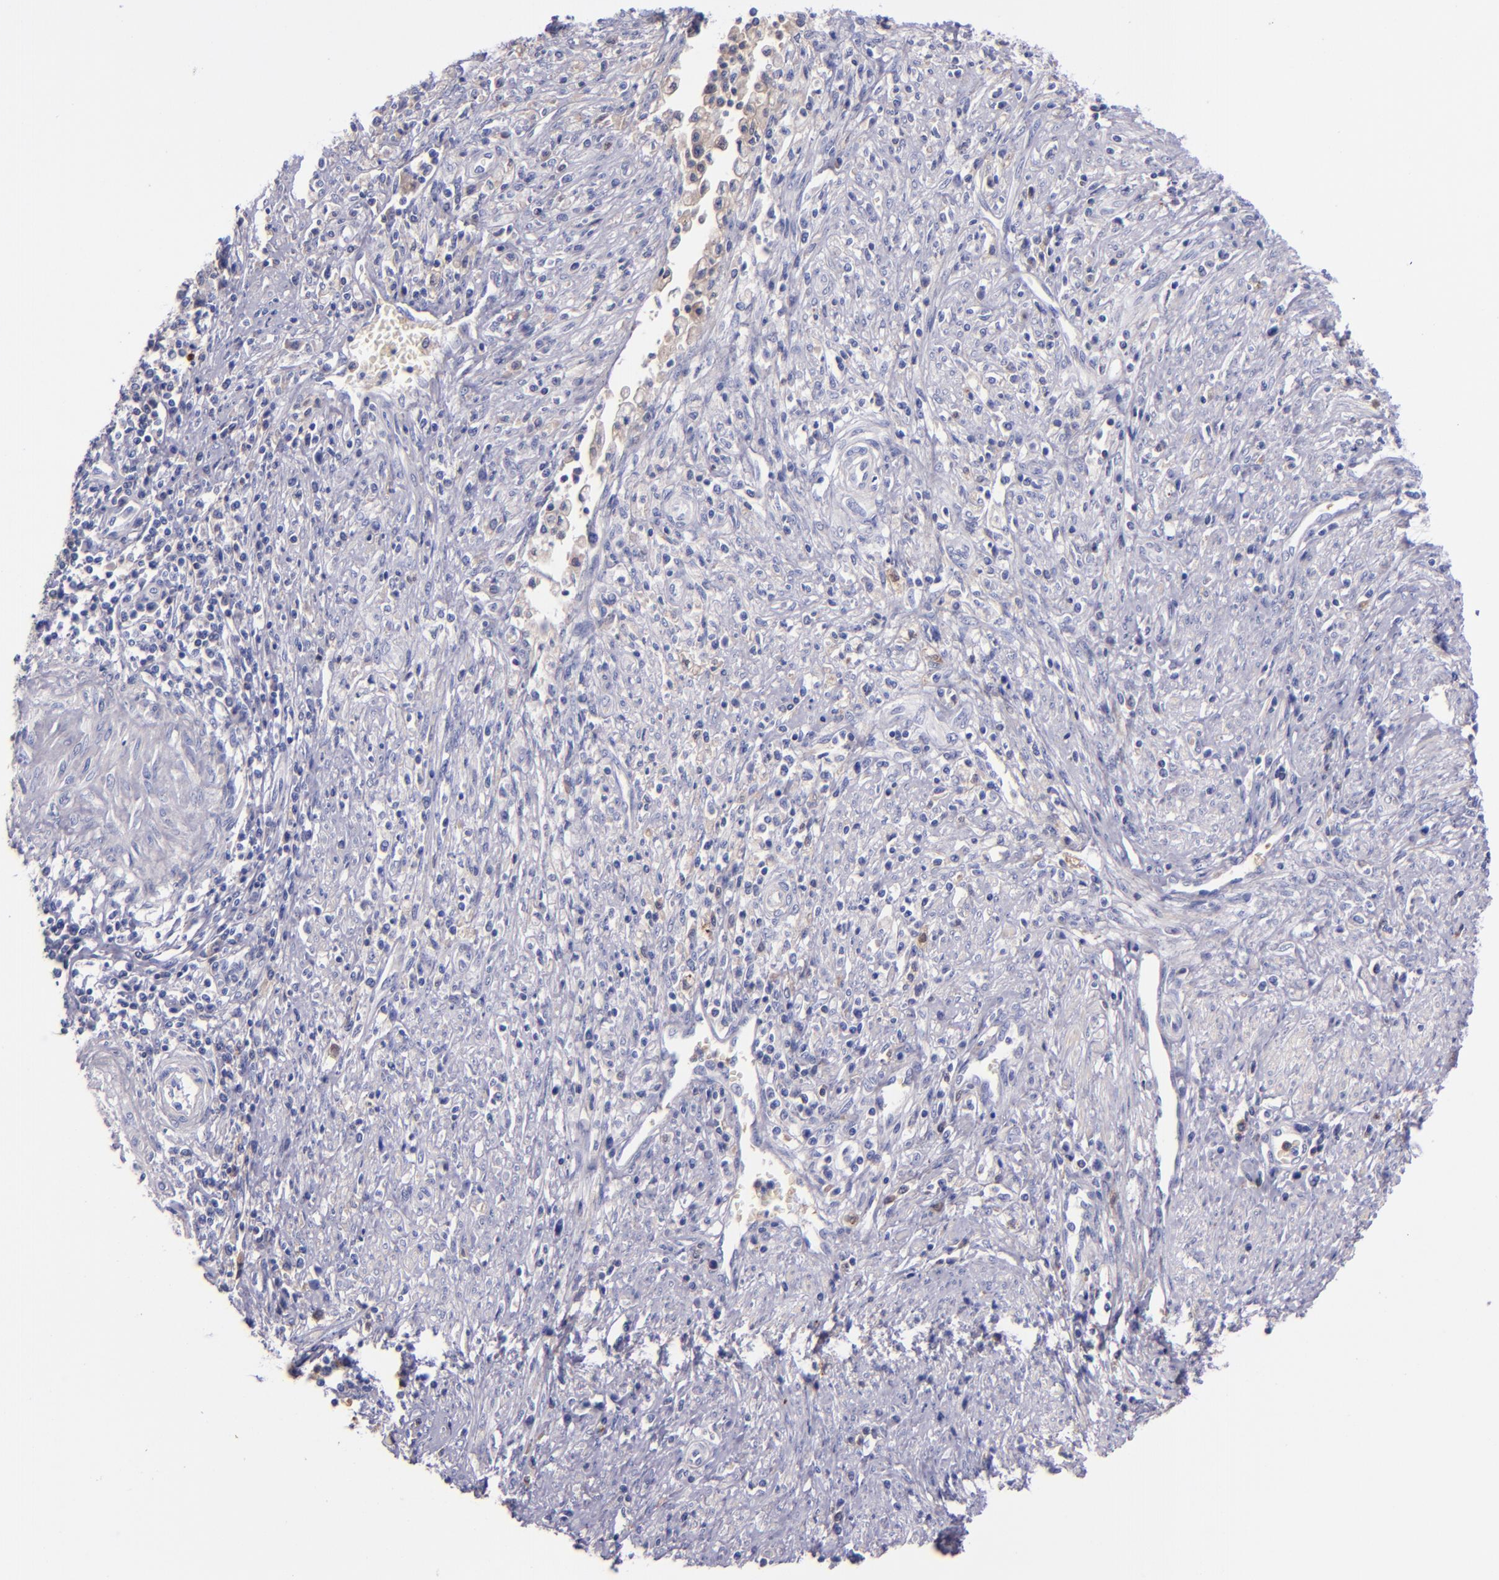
{"staining": {"intensity": "negative", "quantity": "none", "location": "none"}, "tissue": "cervical cancer", "cell_type": "Tumor cells", "image_type": "cancer", "snomed": [{"axis": "morphology", "description": "Adenocarcinoma, NOS"}, {"axis": "topography", "description": "Cervix"}], "caption": "IHC of cervical cancer (adenocarcinoma) reveals no staining in tumor cells.", "gene": "KNG1", "patient": {"sex": "female", "age": 36}}